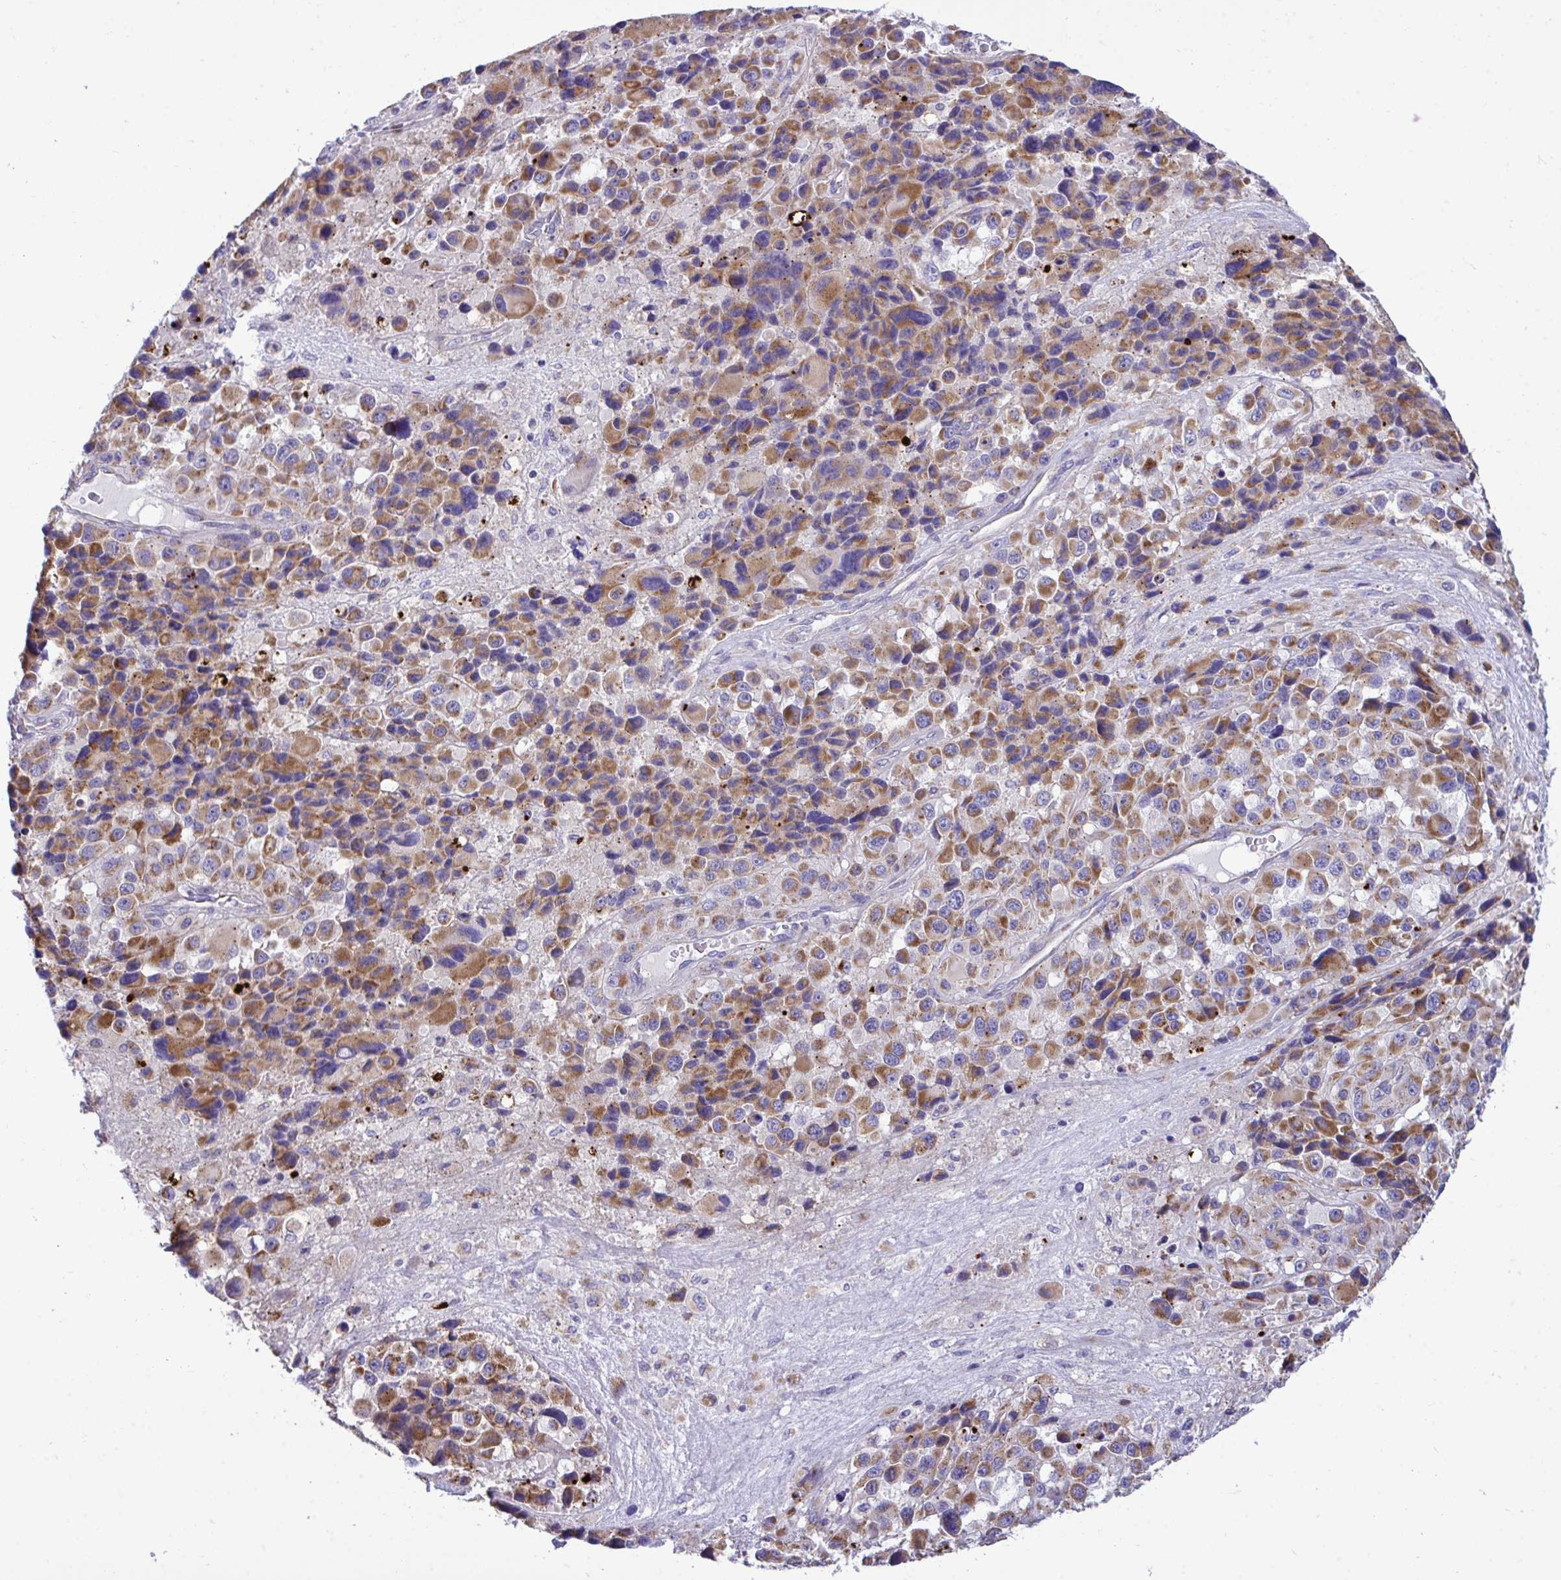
{"staining": {"intensity": "moderate", "quantity": ">75%", "location": "cytoplasmic/membranous"}, "tissue": "melanoma", "cell_type": "Tumor cells", "image_type": "cancer", "snomed": [{"axis": "morphology", "description": "Malignant melanoma, Metastatic site"}, {"axis": "topography", "description": "Lymph node"}], "caption": "This is an image of IHC staining of melanoma, which shows moderate positivity in the cytoplasmic/membranous of tumor cells.", "gene": "MRPS16", "patient": {"sex": "female", "age": 65}}